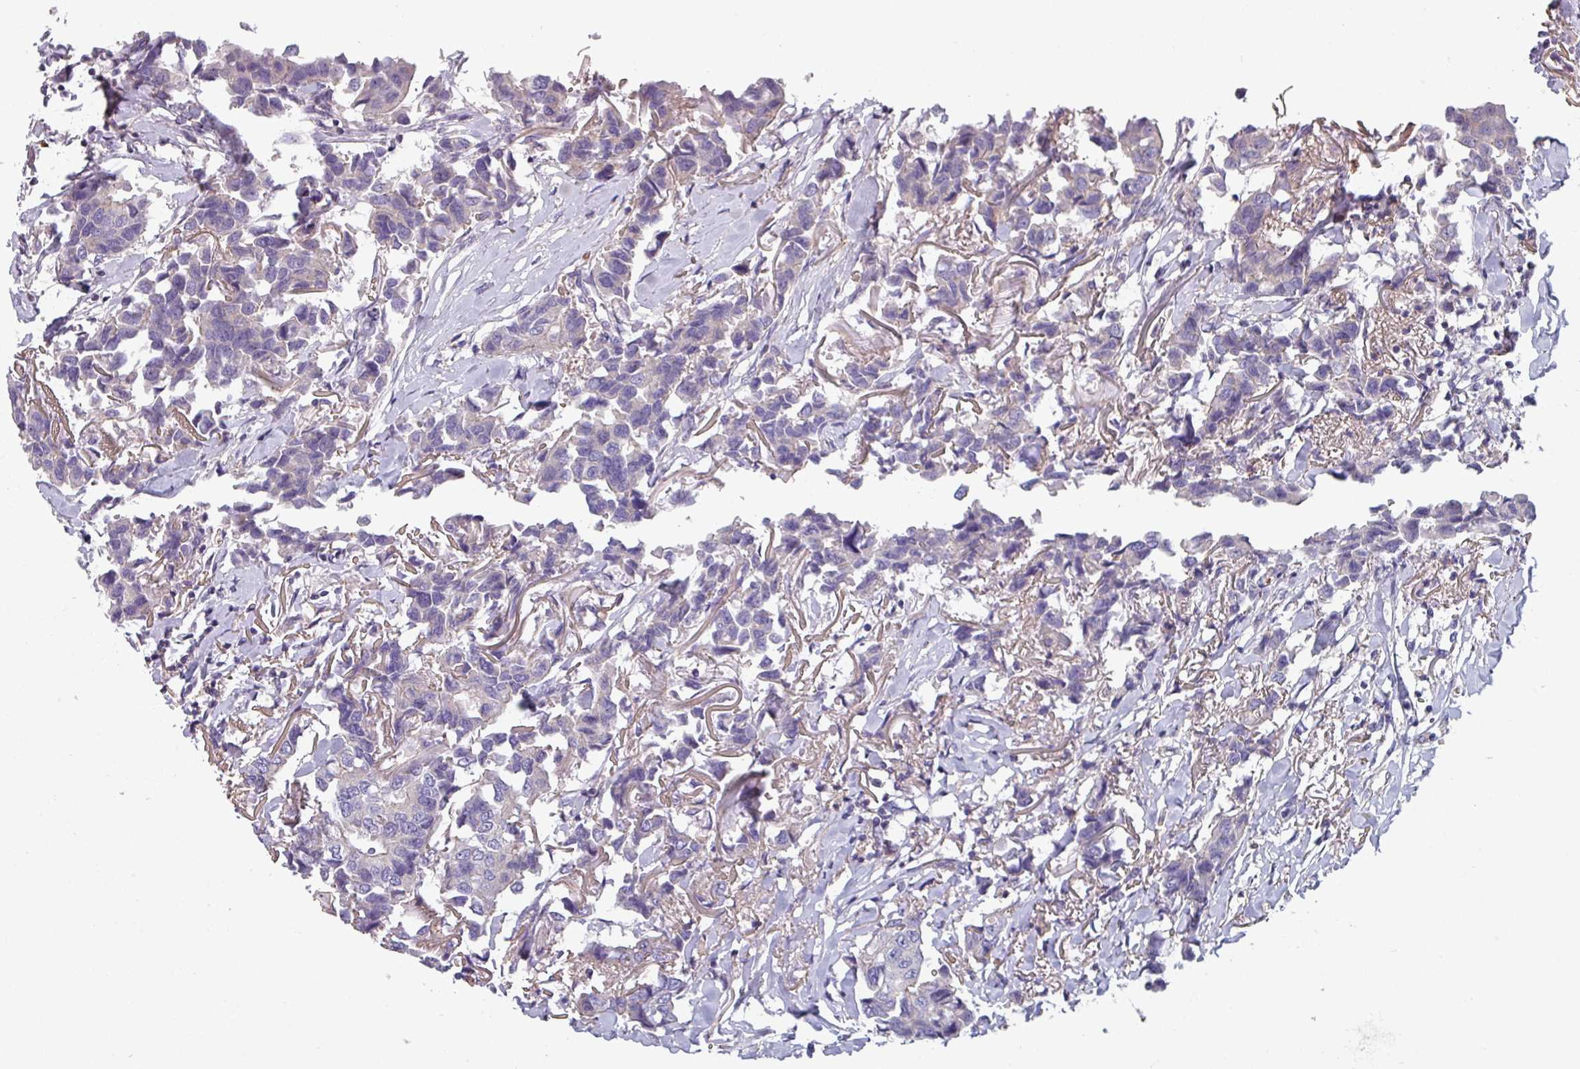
{"staining": {"intensity": "negative", "quantity": "none", "location": "none"}, "tissue": "breast cancer", "cell_type": "Tumor cells", "image_type": "cancer", "snomed": [{"axis": "morphology", "description": "Duct carcinoma"}, {"axis": "topography", "description": "Breast"}], "caption": "This image is of infiltrating ductal carcinoma (breast) stained with IHC to label a protein in brown with the nuclei are counter-stained blue. There is no staining in tumor cells.", "gene": "TMEM132A", "patient": {"sex": "female", "age": 80}}